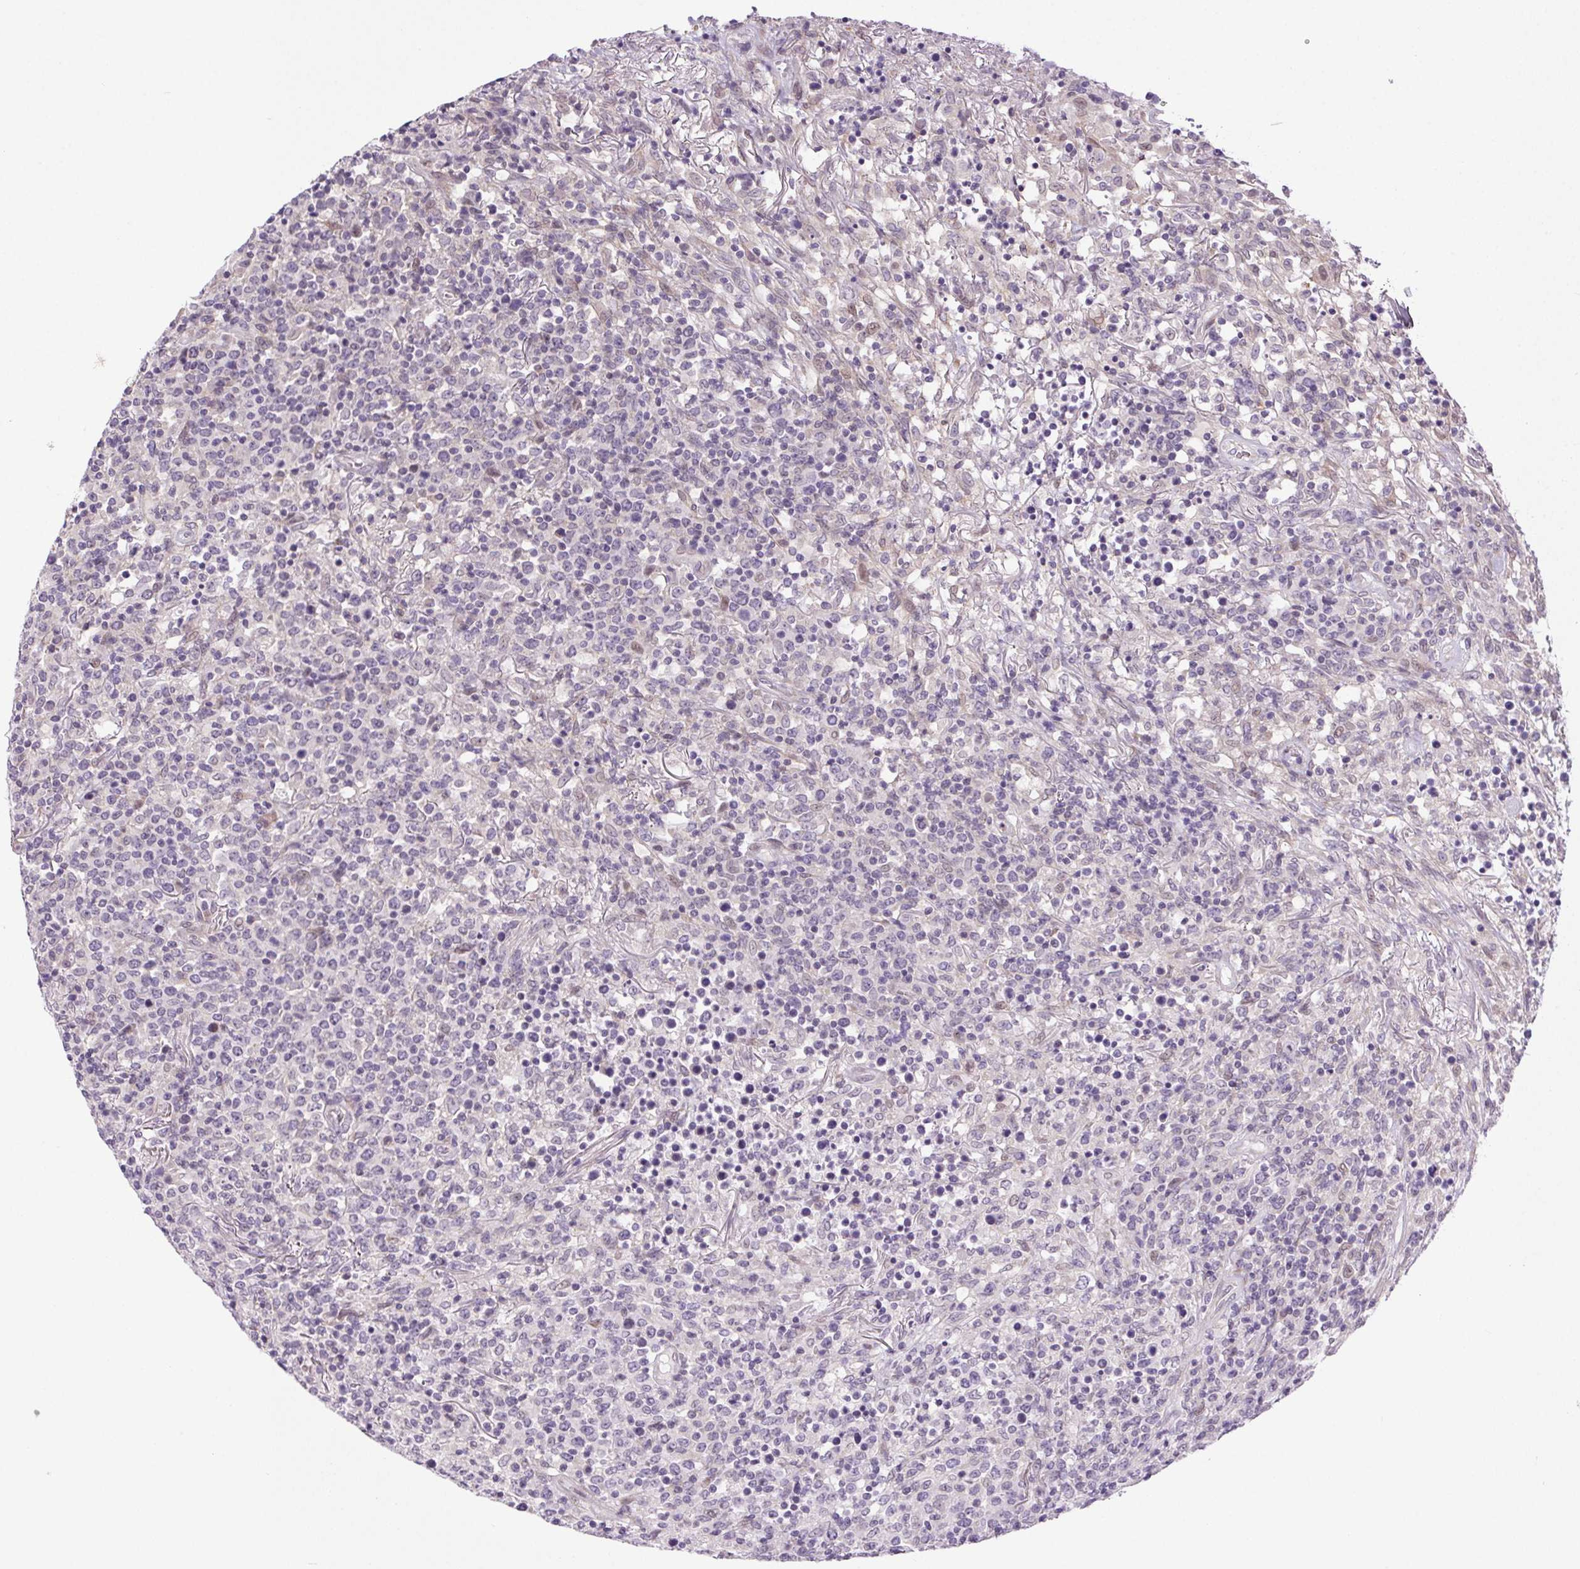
{"staining": {"intensity": "negative", "quantity": "none", "location": "none"}, "tissue": "lymphoma", "cell_type": "Tumor cells", "image_type": "cancer", "snomed": [{"axis": "morphology", "description": "Malignant lymphoma, non-Hodgkin's type, High grade"}, {"axis": "topography", "description": "Lung"}], "caption": "Malignant lymphoma, non-Hodgkin's type (high-grade) was stained to show a protein in brown. There is no significant expression in tumor cells. Nuclei are stained in blue.", "gene": "SYT11", "patient": {"sex": "male", "age": 79}}